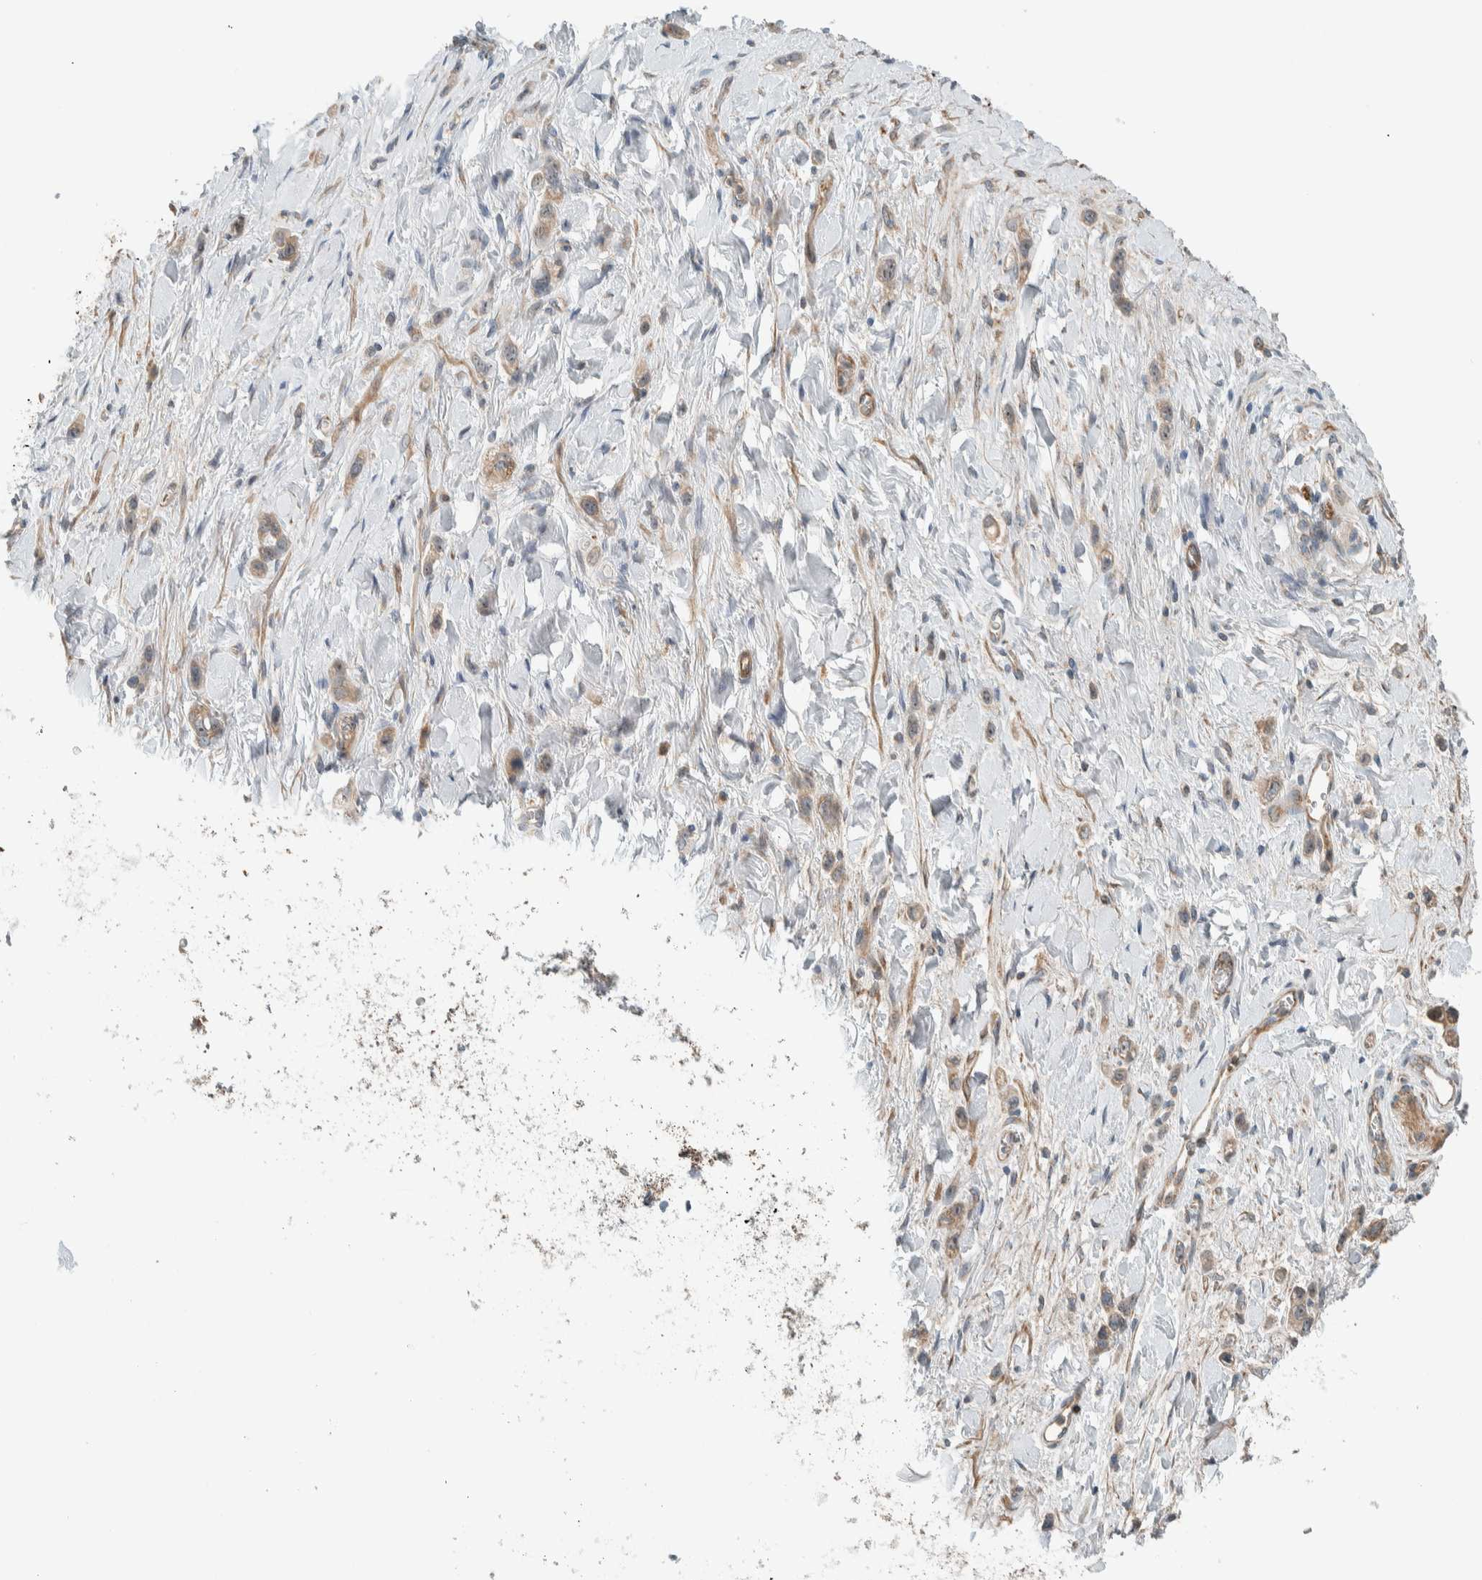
{"staining": {"intensity": "moderate", "quantity": ">75%", "location": "cytoplasmic/membranous"}, "tissue": "stomach cancer", "cell_type": "Tumor cells", "image_type": "cancer", "snomed": [{"axis": "morphology", "description": "Adenocarcinoma, NOS"}, {"axis": "topography", "description": "Stomach"}], "caption": "IHC (DAB (3,3'-diaminobenzidine)) staining of human stomach cancer reveals moderate cytoplasmic/membranous protein staining in about >75% of tumor cells.", "gene": "SLFN12L", "patient": {"sex": "female", "age": 65}}